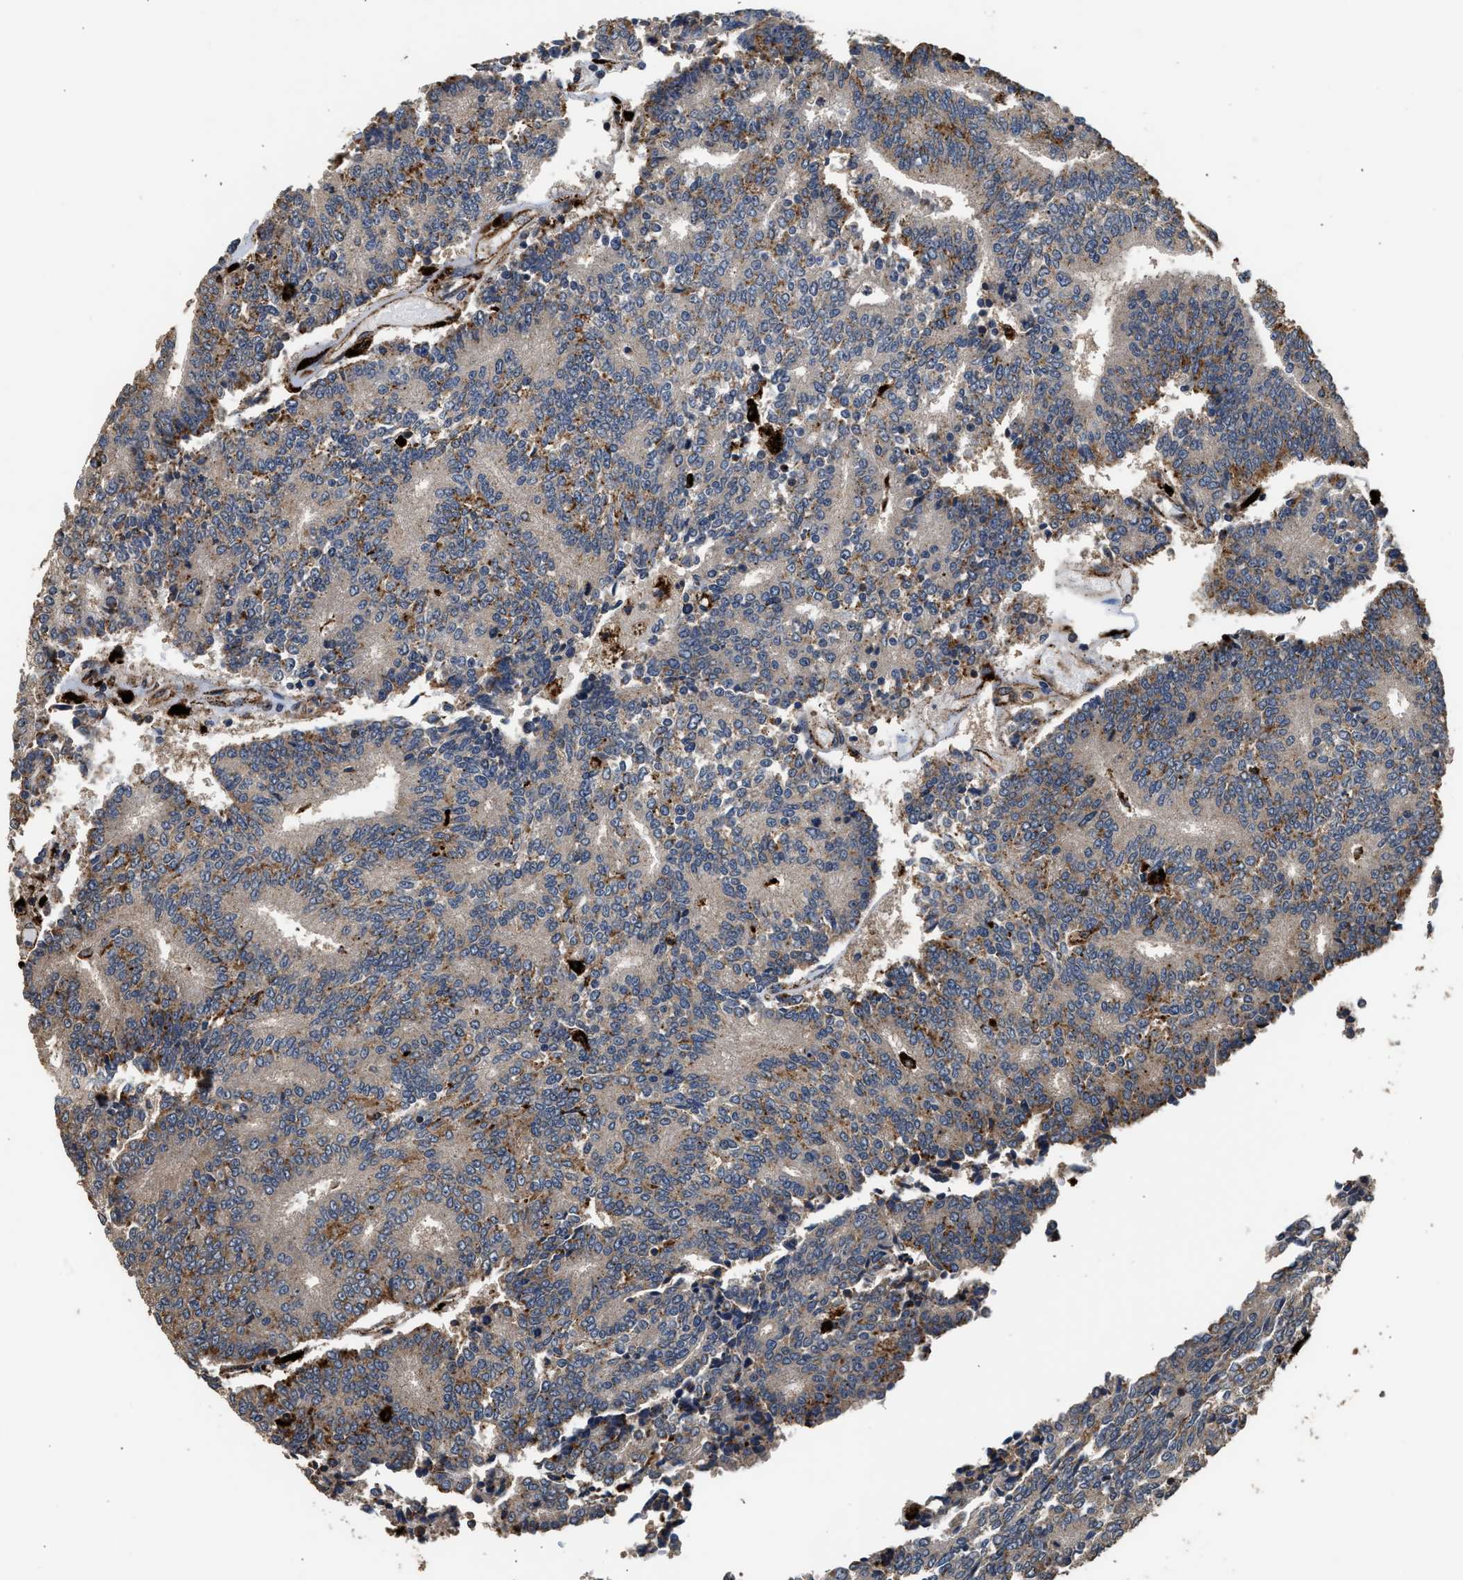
{"staining": {"intensity": "weak", "quantity": ">75%", "location": "cytoplasmic/membranous"}, "tissue": "prostate cancer", "cell_type": "Tumor cells", "image_type": "cancer", "snomed": [{"axis": "morphology", "description": "Normal tissue, NOS"}, {"axis": "morphology", "description": "Adenocarcinoma, High grade"}, {"axis": "topography", "description": "Prostate"}, {"axis": "topography", "description": "Seminal veicle"}], "caption": "Immunohistochemical staining of prostate cancer exhibits weak cytoplasmic/membranous protein staining in approximately >75% of tumor cells.", "gene": "CTSV", "patient": {"sex": "male", "age": 55}}